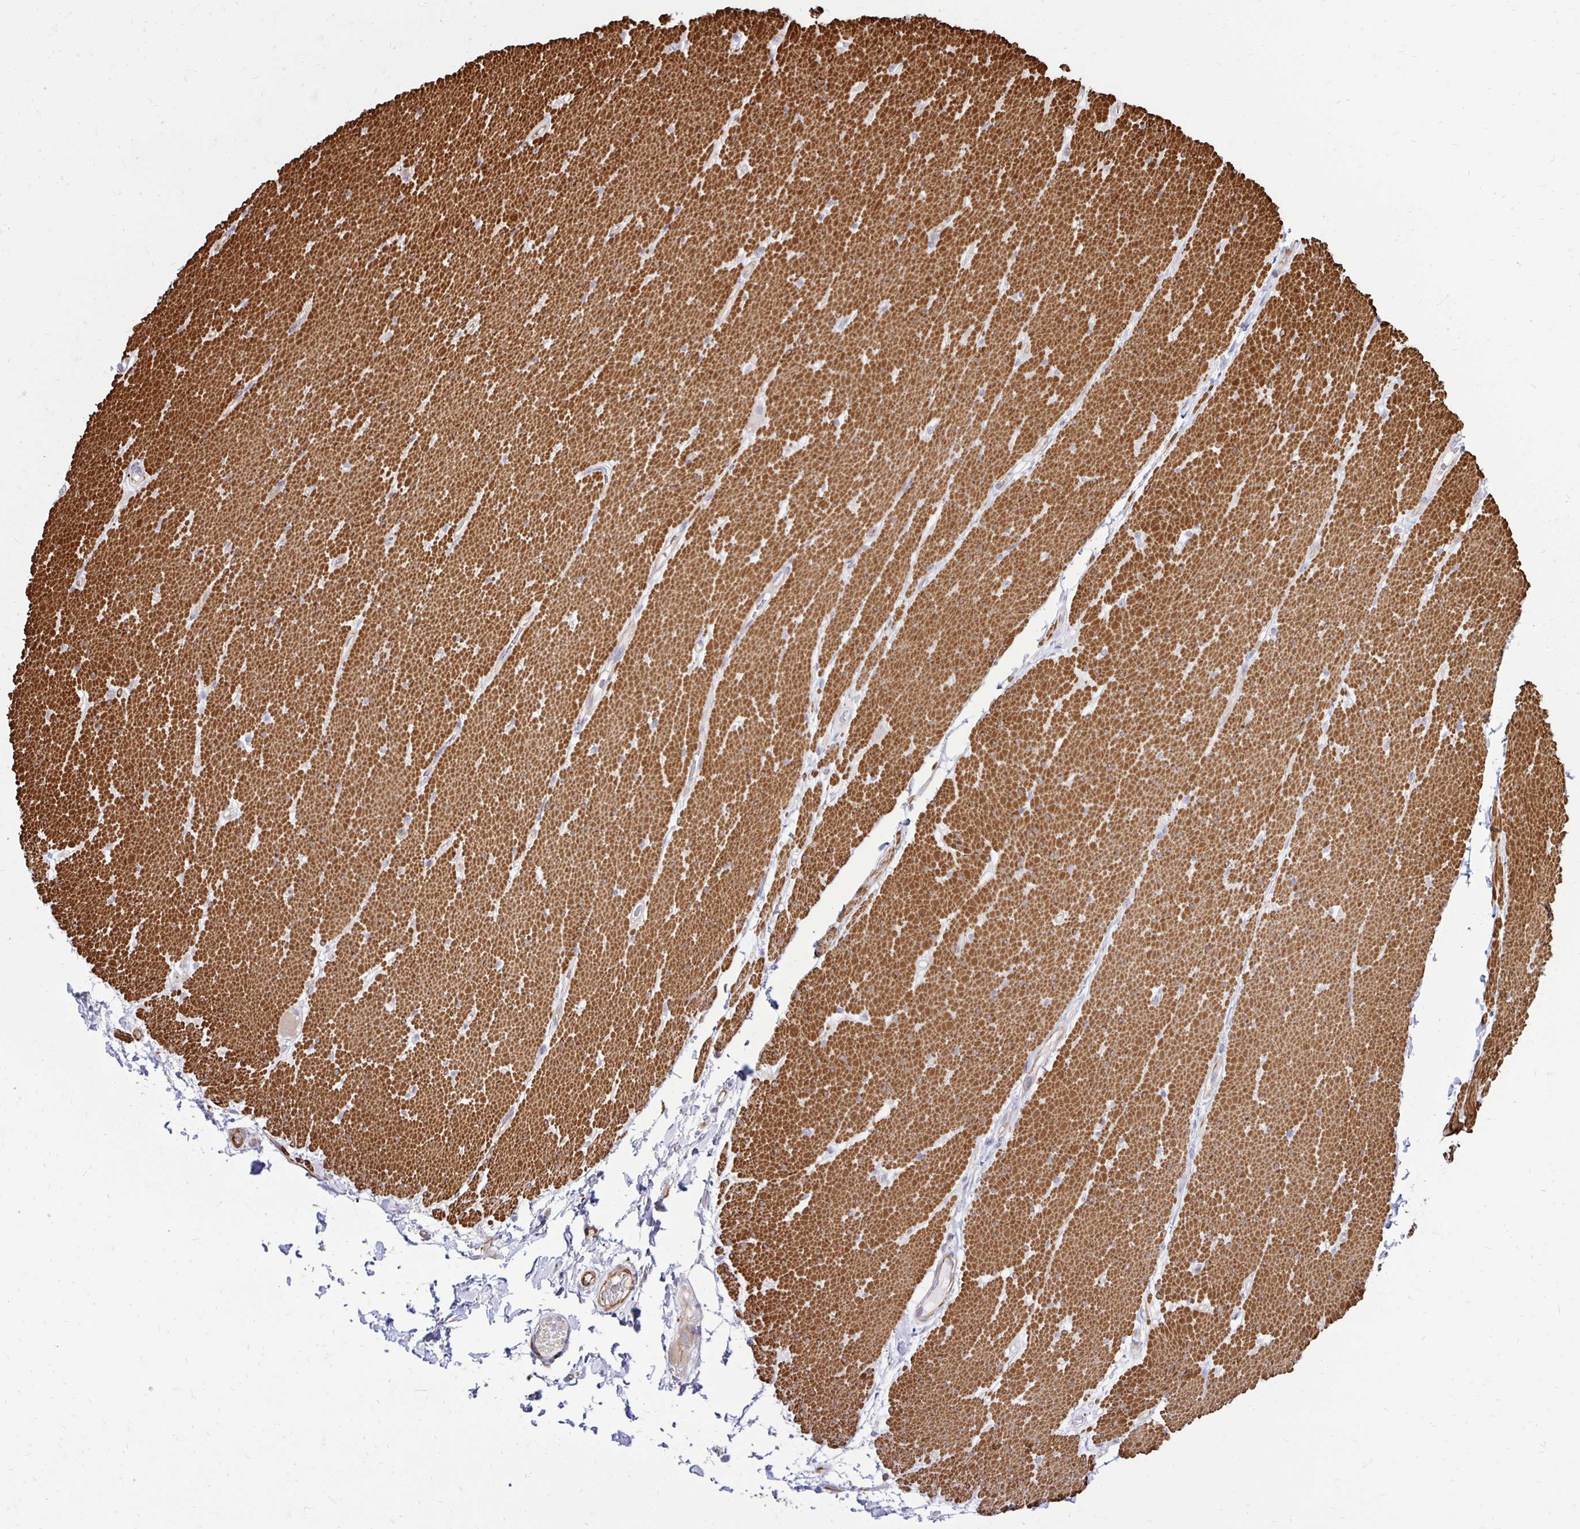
{"staining": {"intensity": "strong", "quantity": ">75%", "location": "cytoplasmic/membranous"}, "tissue": "smooth muscle", "cell_type": "Smooth muscle cells", "image_type": "normal", "snomed": [{"axis": "morphology", "description": "Normal tissue, NOS"}, {"axis": "topography", "description": "Smooth muscle"}, {"axis": "topography", "description": "Rectum"}], "caption": "Human smooth muscle stained with a protein marker reveals strong staining in smooth muscle cells.", "gene": "CTPS1", "patient": {"sex": "male", "age": 53}}